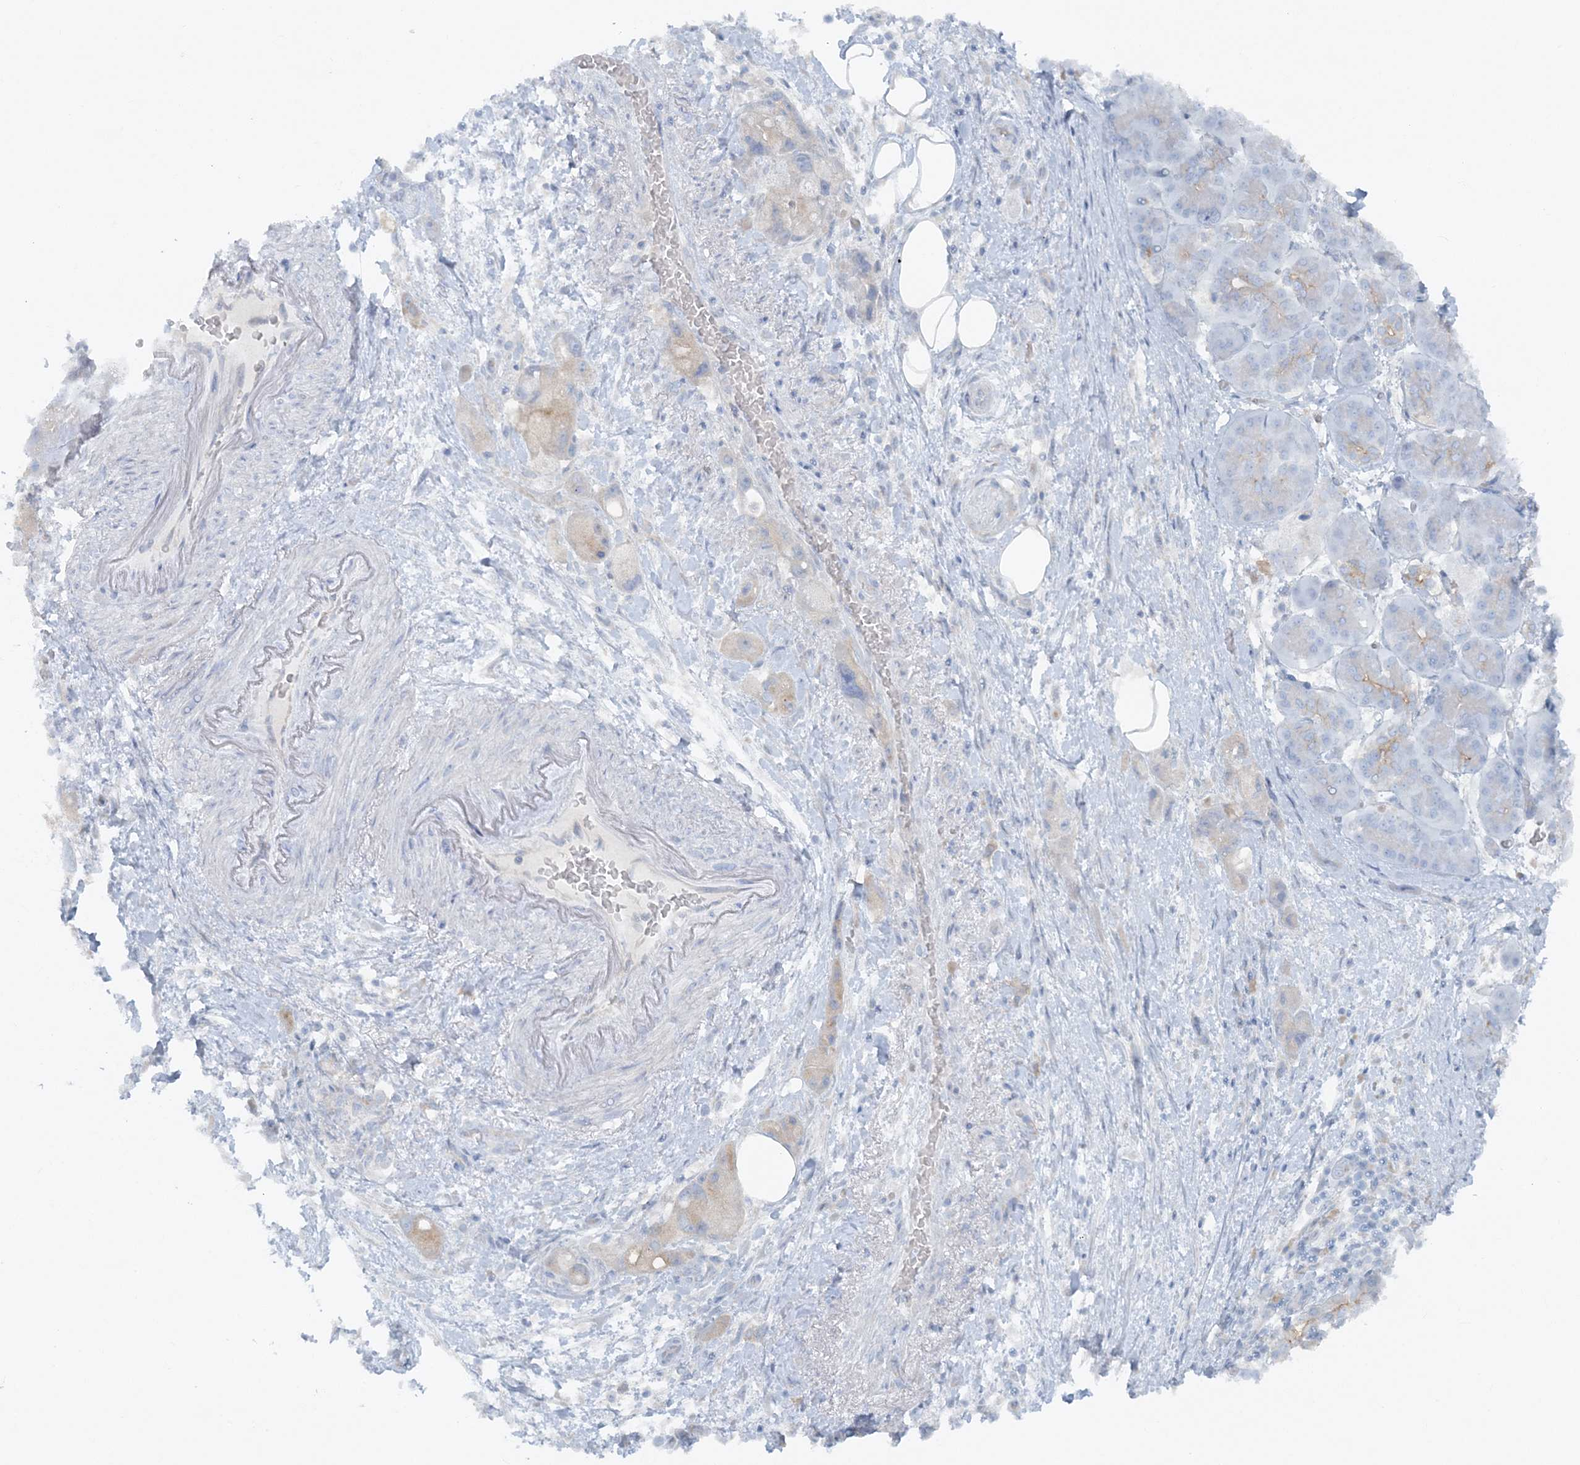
{"staining": {"intensity": "weak", "quantity": "<25%", "location": "cytoplasmic/membranous"}, "tissue": "pancreatic cancer", "cell_type": "Tumor cells", "image_type": "cancer", "snomed": [{"axis": "morphology", "description": "Normal tissue, NOS"}, {"axis": "morphology", "description": "Adenocarcinoma, NOS"}, {"axis": "topography", "description": "Pancreas"}], "caption": "Protein analysis of pancreatic adenocarcinoma exhibits no significant positivity in tumor cells.", "gene": "ATP11A", "patient": {"sex": "female", "age": 68}}